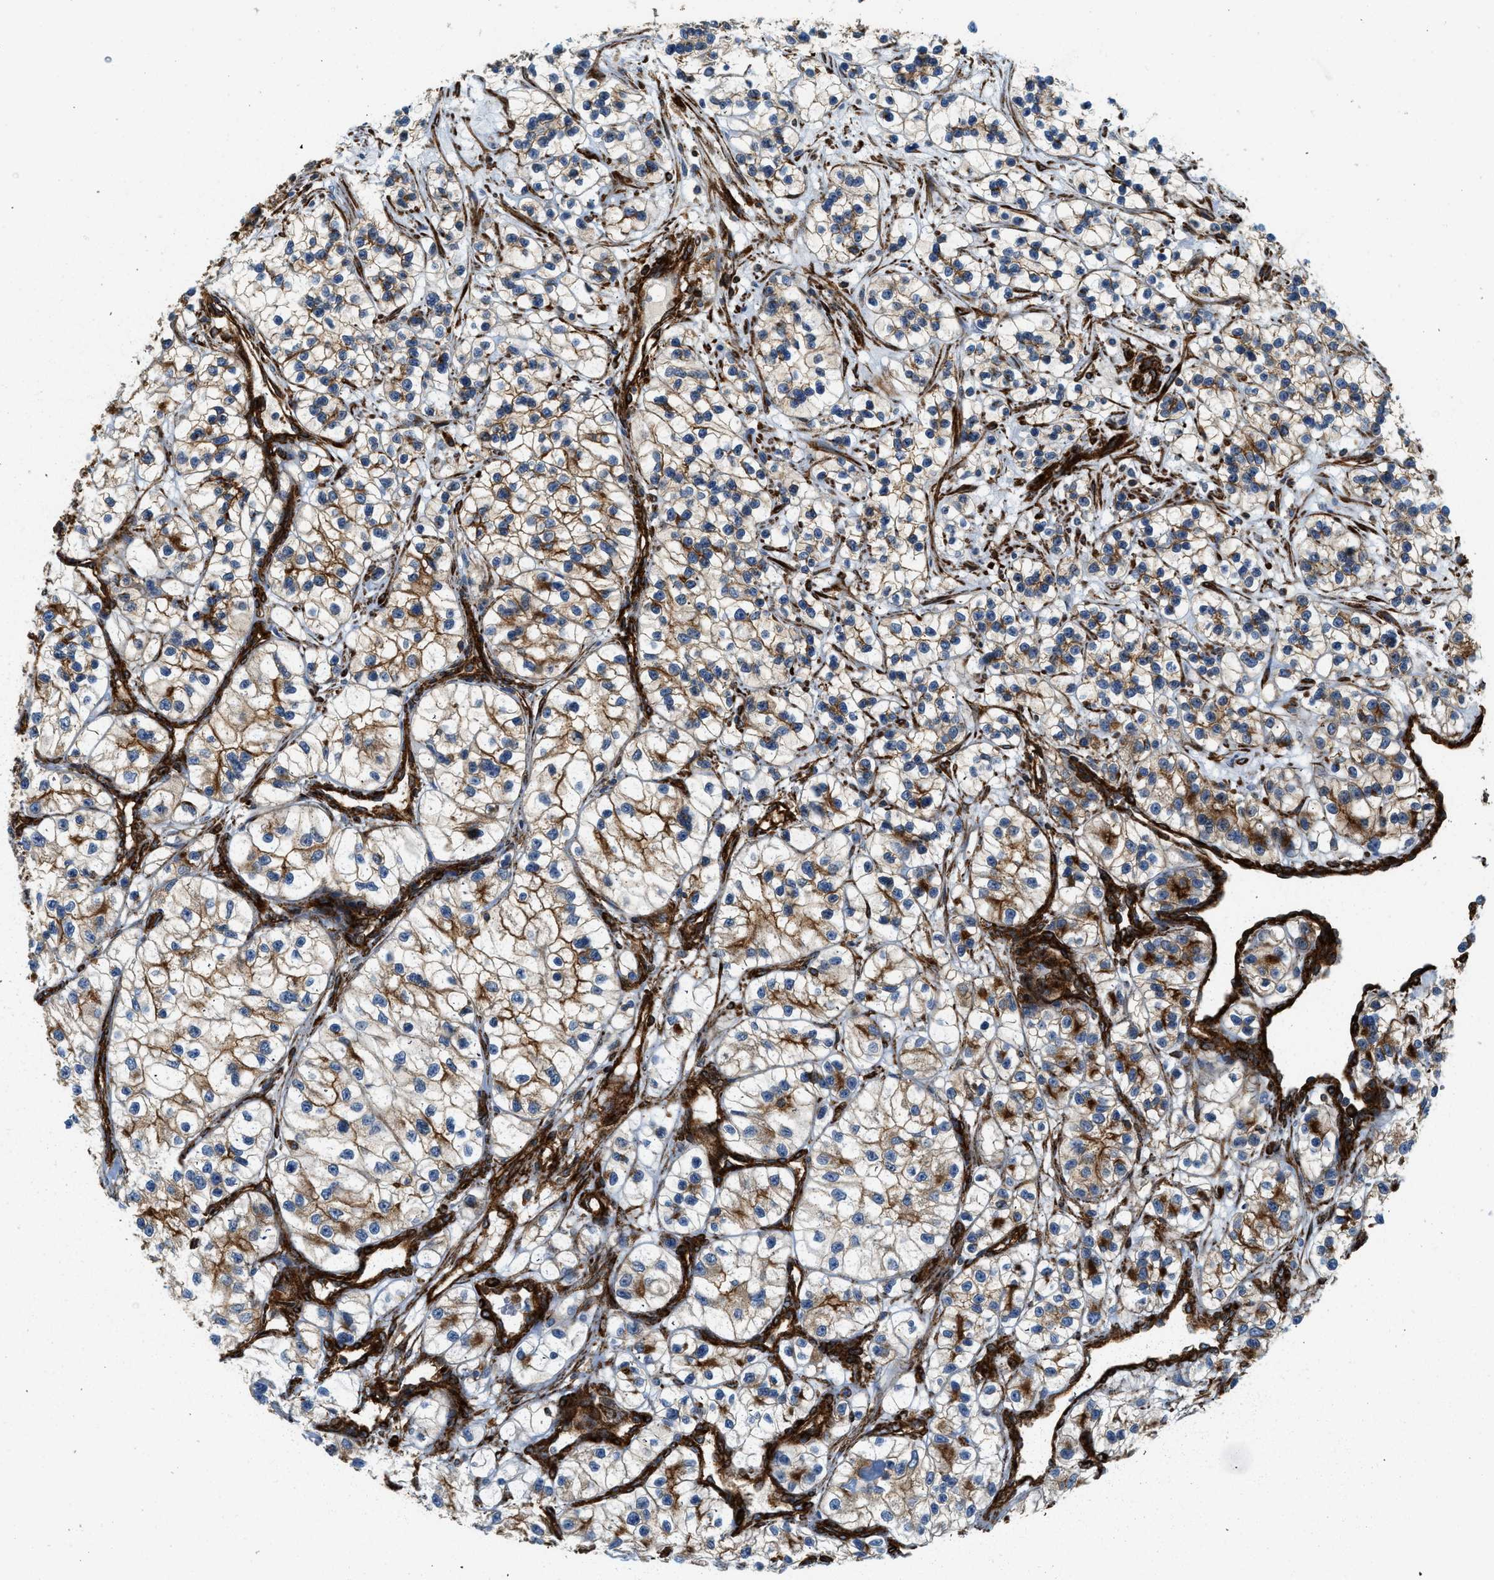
{"staining": {"intensity": "moderate", "quantity": "<25%", "location": "cytoplasmic/membranous"}, "tissue": "renal cancer", "cell_type": "Tumor cells", "image_type": "cancer", "snomed": [{"axis": "morphology", "description": "Adenocarcinoma, NOS"}, {"axis": "topography", "description": "Kidney"}], "caption": "A brown stain shows moderate cytoplasmic/membranous staining of a protein in human renal adenocarcinoma tumor cells.", "gene": "HIP1", "patient": {"sex": "female", "age": 57}}